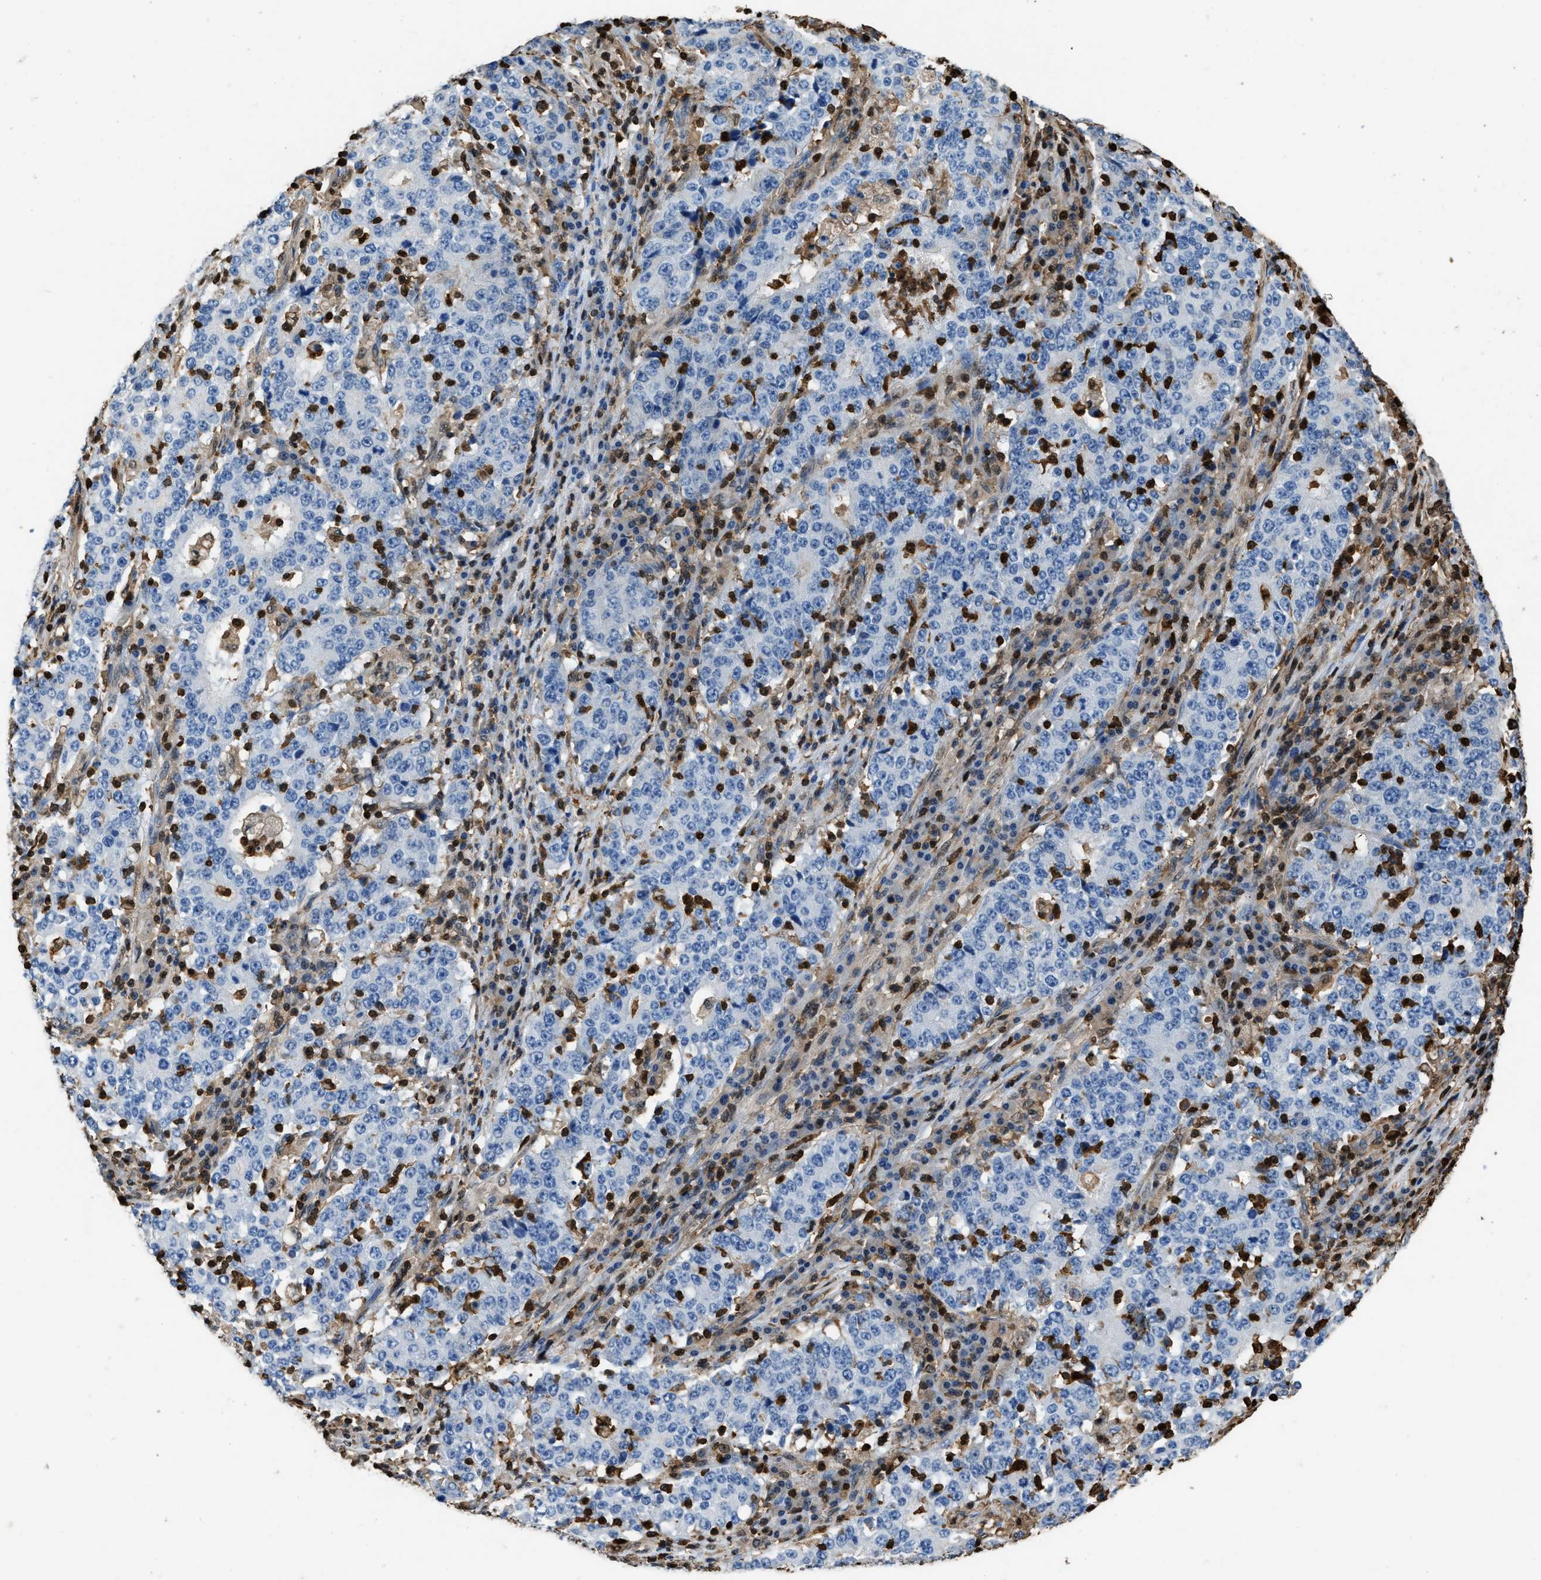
{"staining": {"intensity": "negative", "quantity": "none", "location": "none"}, "tissue": "stomach cancer", "cell_type": "Tumor cells", "image_type": "cancer", "snomed": [{"axis": "morphology", "description": "Adenocarcinoma, NOS"}, {"axis": "topography", "description": "Stomach"}], "caption": "A high-resolution photomicrograph shows IHC staining of adenocarcinoma (stomach), which exhibits no significant positivity in tumor cells.", "gene": "ARHGDIB", "patient": {"sex": "male", "age": 59}}